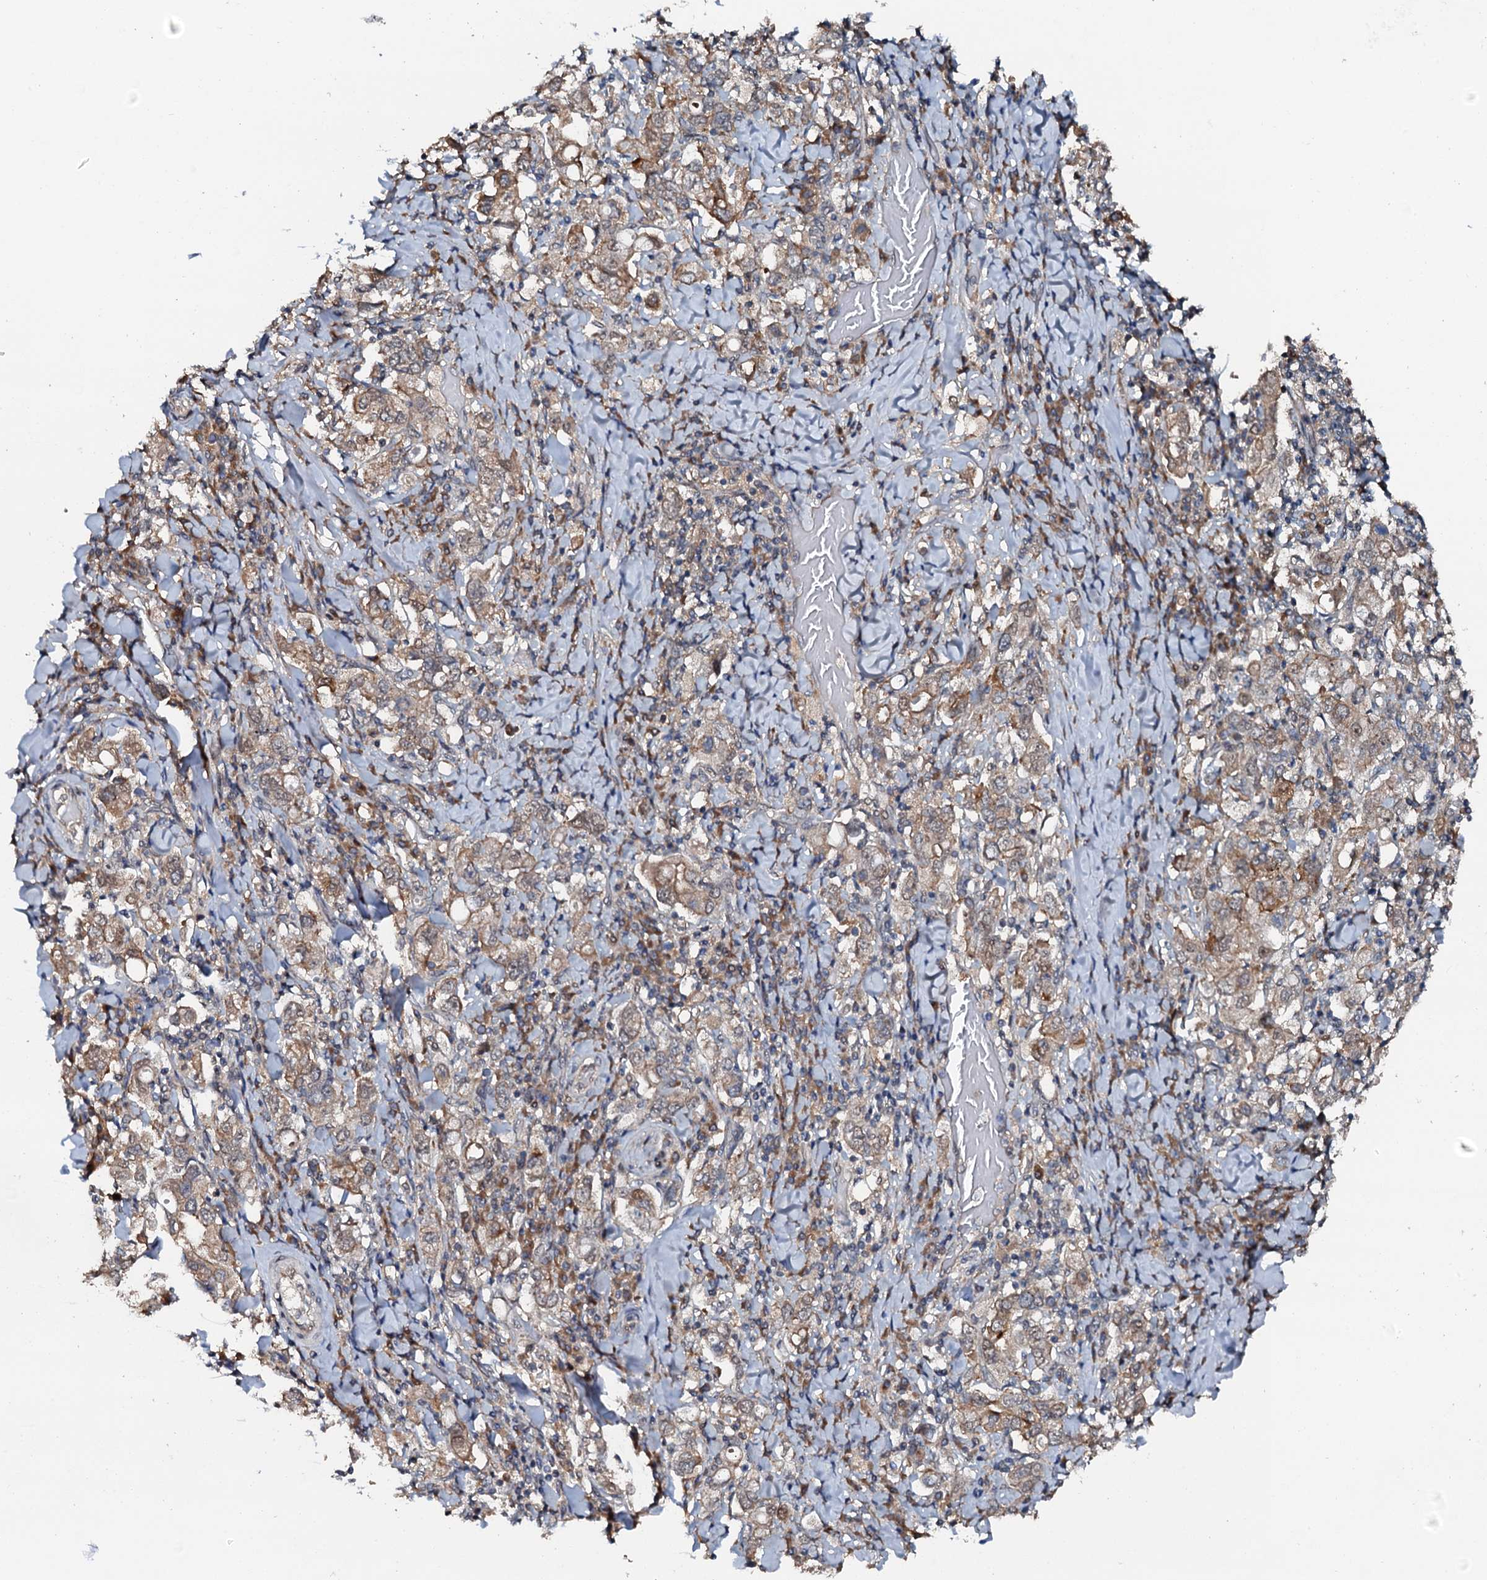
{"staining": {"intensity": "weak", "quantity": "25%-75%", "location": "cytoplasmic/membranous"}, "tissue": "stomach cancer", "cell_type": "Tumor cells", "image_type": "cancer", "snomed": [{"axis": "morphology", "description": "Adenocarcinoma, NOS"}, {"axis": "topography", "description": "Stomach, upper"}], "caption": "An immunohistochemistry (IHC) image of tumor tissue is shown. Protein staining in brown labels weak cytoplasmic/membranous positivity in stomach cancer within tumor cells.", "gene": "FLYWCH1", "patient": {"sex": "male", "age": 62}}